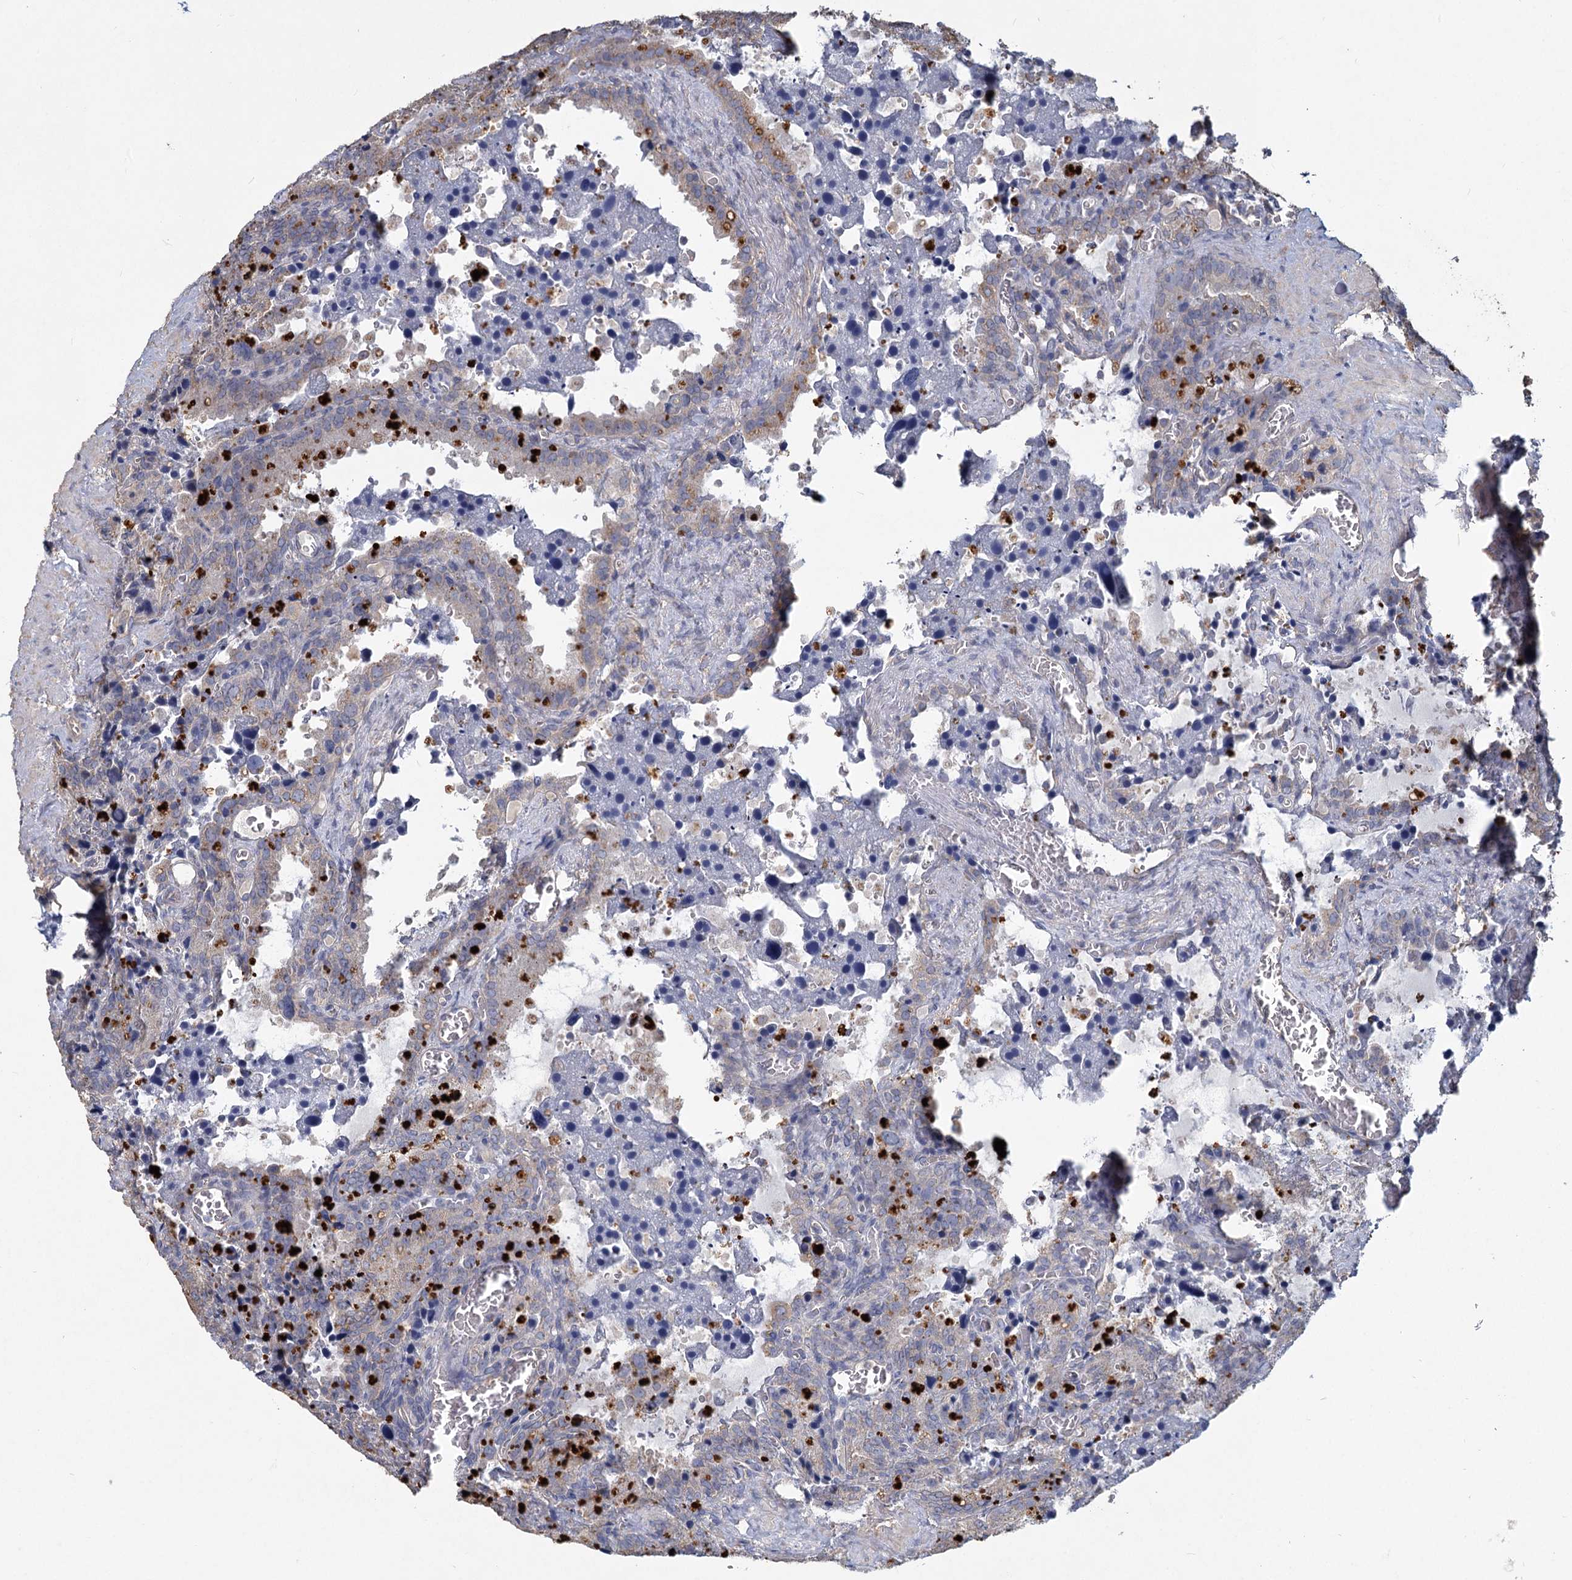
{"staining": {"intensity": "weak", "quantity": "25%-75%", "location": "cytoplasmic/membranous"}, "tissue": "seminal vesicle", "cell_type": "Glandular cells", "image_type": "normal", "snomed": [{"axis": "morphology", "description": "Normal tissue, NOS"}, {"axis": "topography", "description": "Seminal veicle"}], "caption": "A brown stain shows weak cytoplasmic/membranous positivity of a protein in glandular cells of benign human seminal vesicle.", "gene": "HES2", "patient": {"sex": "male", "age": 62}}